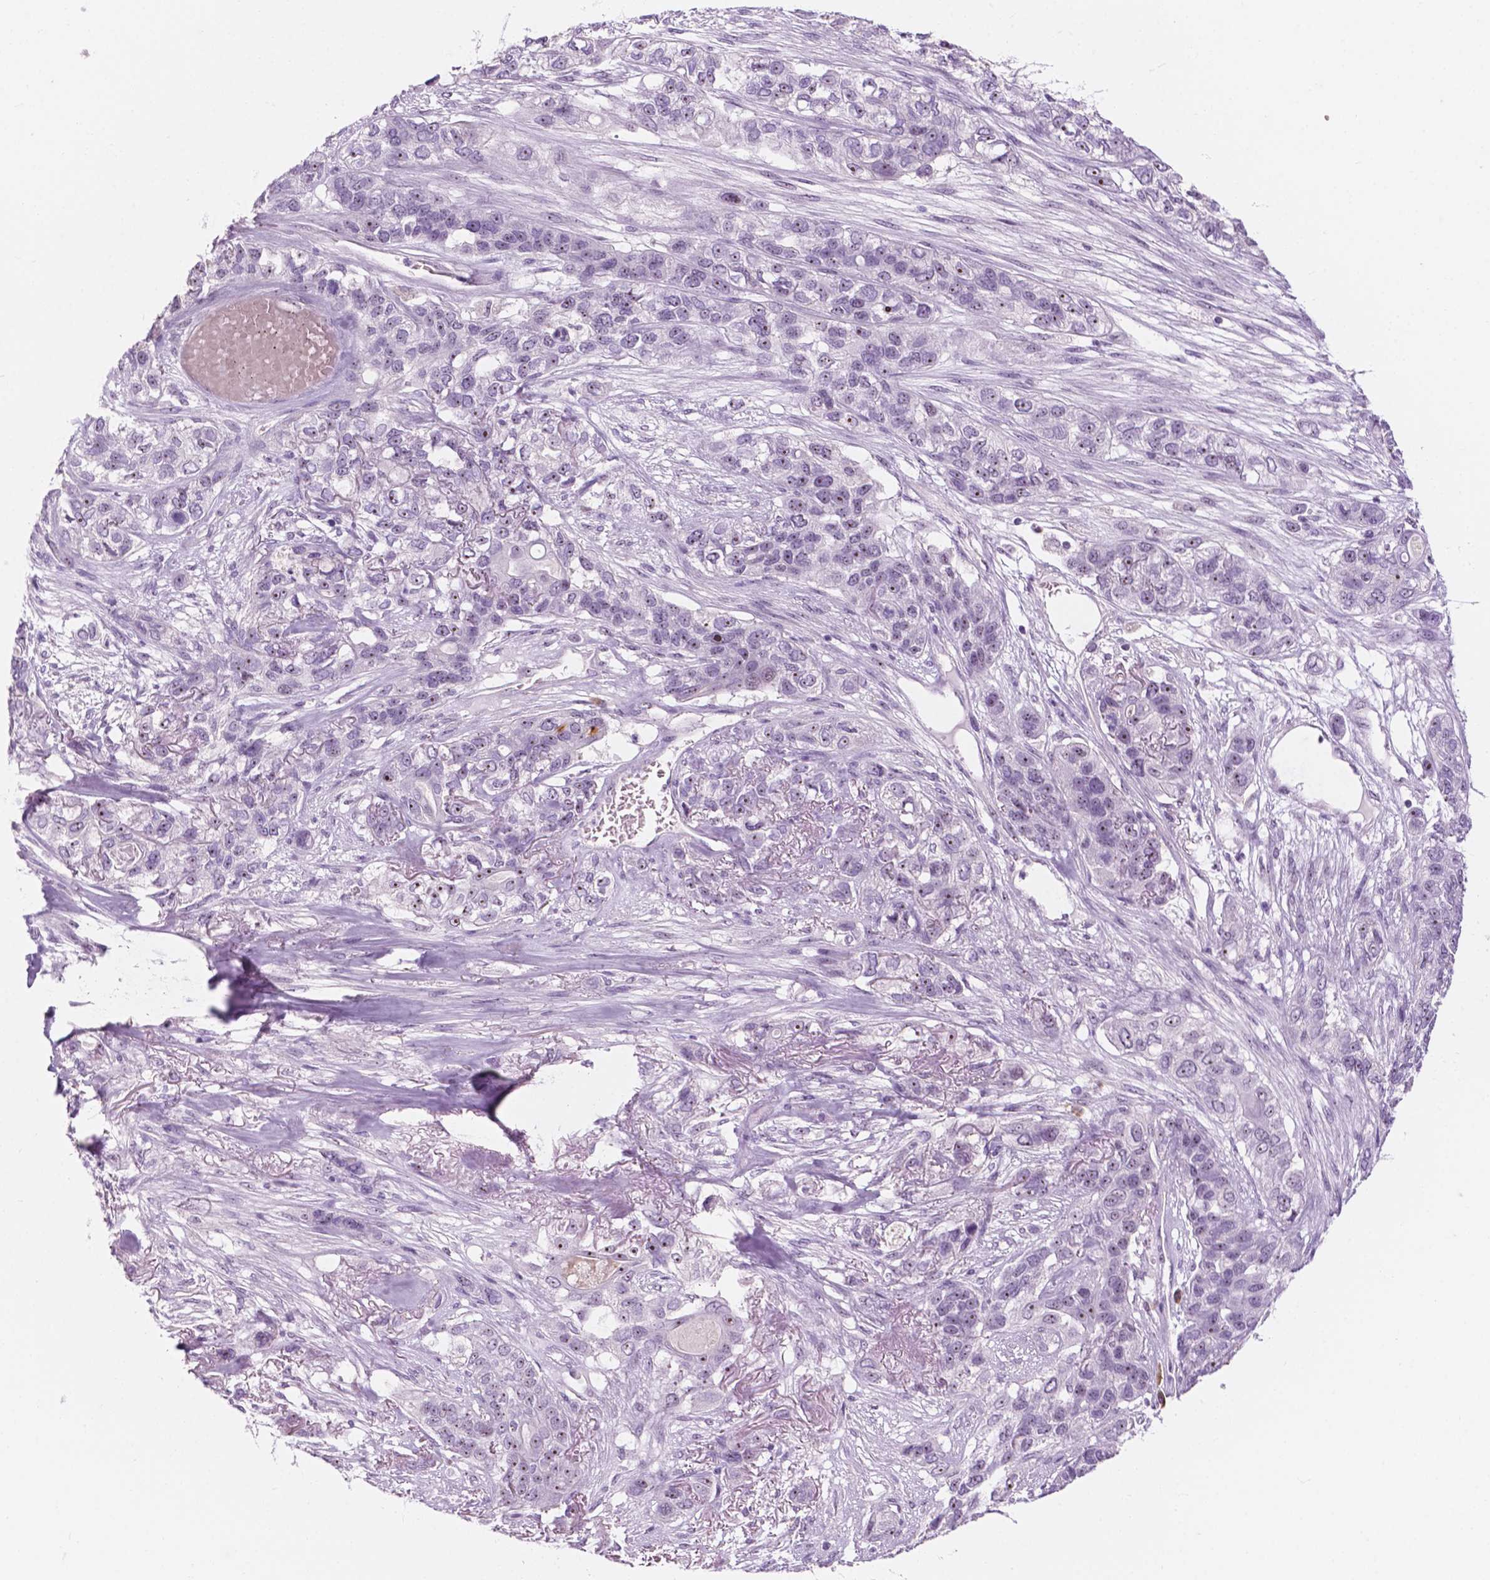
{"staining": {"intensity": "weak", "quantity": "<25%", "location": "nuclear"}, "tissue": "lung cancer", "cell_type": "Tumor cells", "image_type": "cancer", "snomed": [{"axis": "morphology", "description": "Squamous cell carcinoma, NOS"}, {"axis": "topography", "description": "Lung"}], "caption": "This is a micrograph of immunohistochemistry staining of squamous cell carcinoma (lung), which shows no staining in tumor cells.", "gene": "ZNF853", "patient": {"sex": "female", "age": 70}}